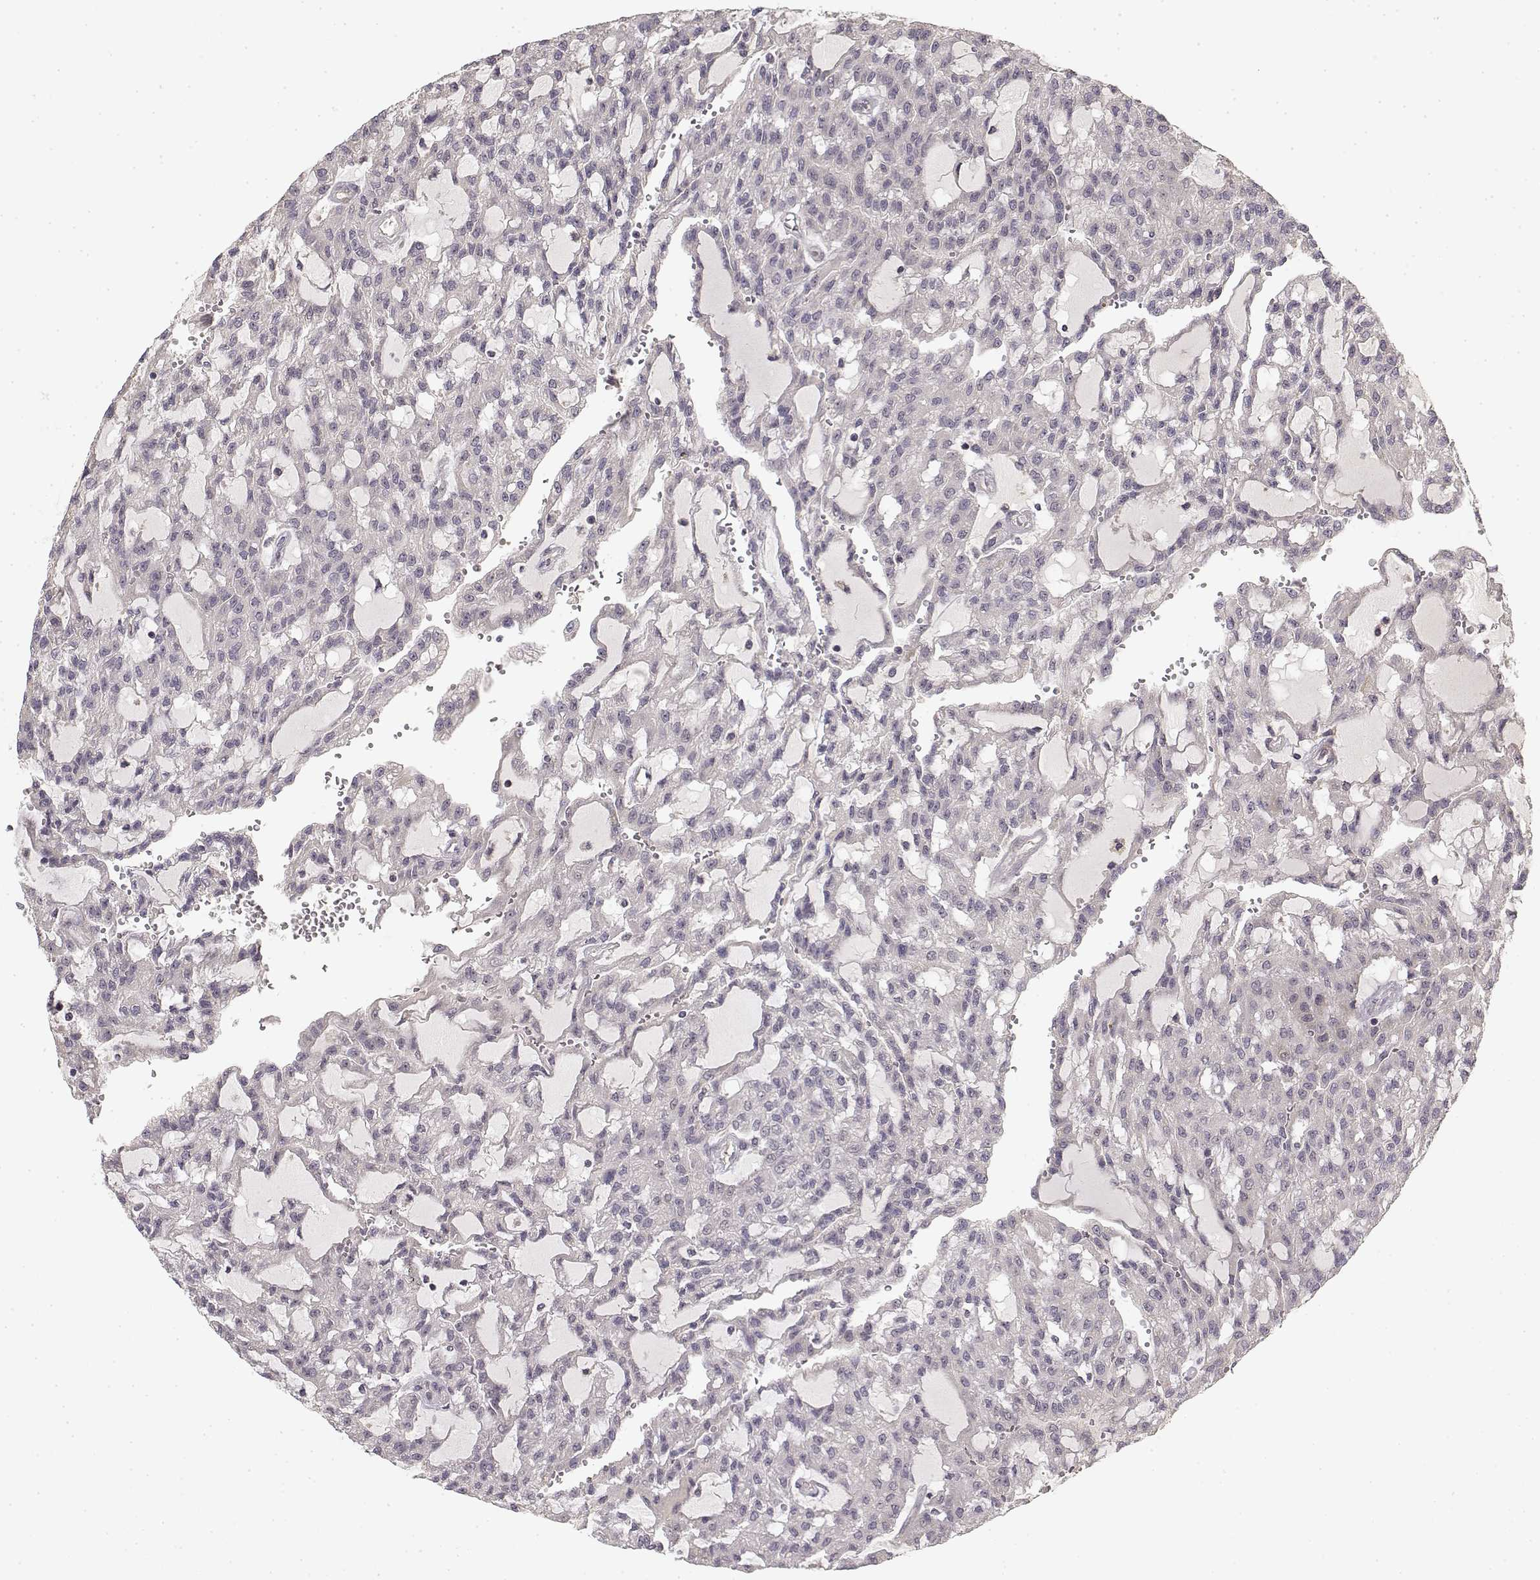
{"staining": {"intensity": "negative", "quantity": "none", "location": "none"}, "tissue": "renal cancer", "cell_type": "Tumor cells", "image_type": "cancer", "snomed": [{"axis": "morphology", "description": "Adenocarcinoma, NOS"}, {"axis": "topography", "description": "Kidney"}], "caption": "Immunohistochemistry image of neoplastic tissue: renal cancer (adenocarcinoma) stained with DAB (3,3'-diaminobenzidine) displays no significant protein positivity in tumor cells.", "gene": "MED12L", "patient": {"sex": "male", "age": 63}}